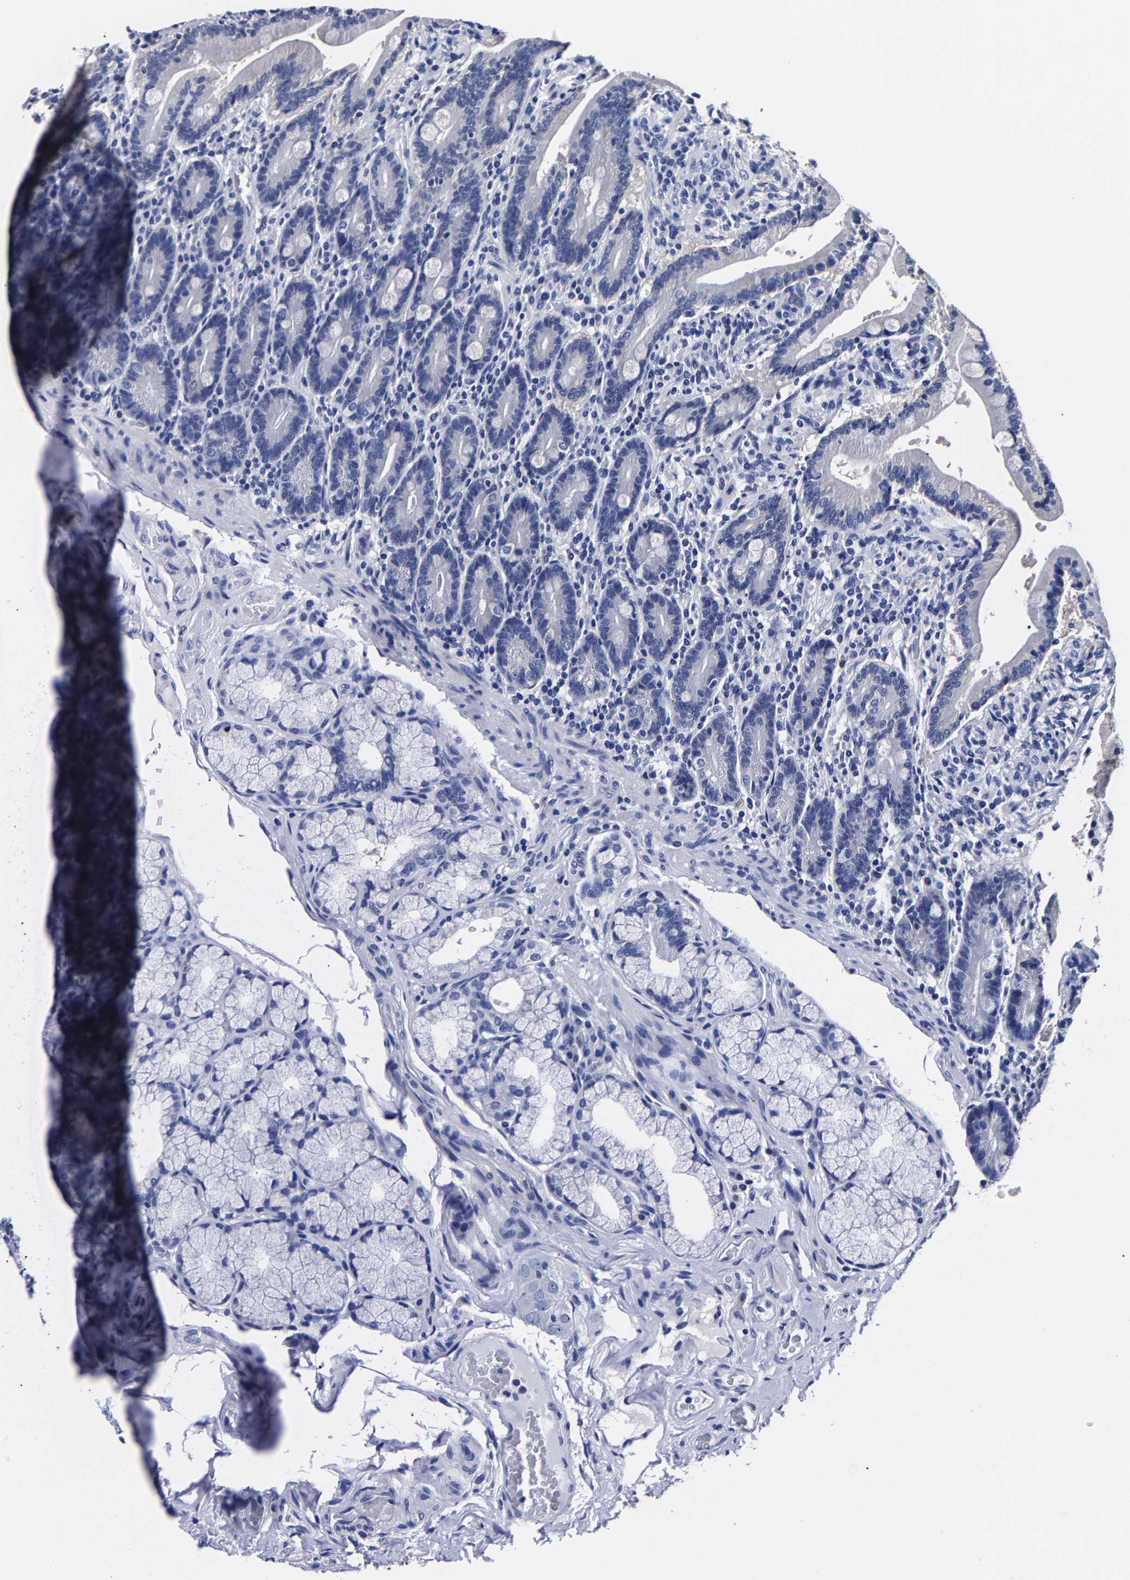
{"staining": {"intensity": "negative", "quantity": "none", "location": "none"}, "tissue": "duodenum", "cell_type": "Glandular cells", "image_type": "normal", "snomed": [{"axis": "morphology", "description": "Normal tissue, NOS"}, {"axis": "topography", "description": "Duodenum"}], "caption": "Glandular cells show no significant expression in benign duodenum. (Brightfield microscopy of DAB IHC at high magnification).", "gene": "CPA2", "patient": {"sex": "male", "age": 54}}